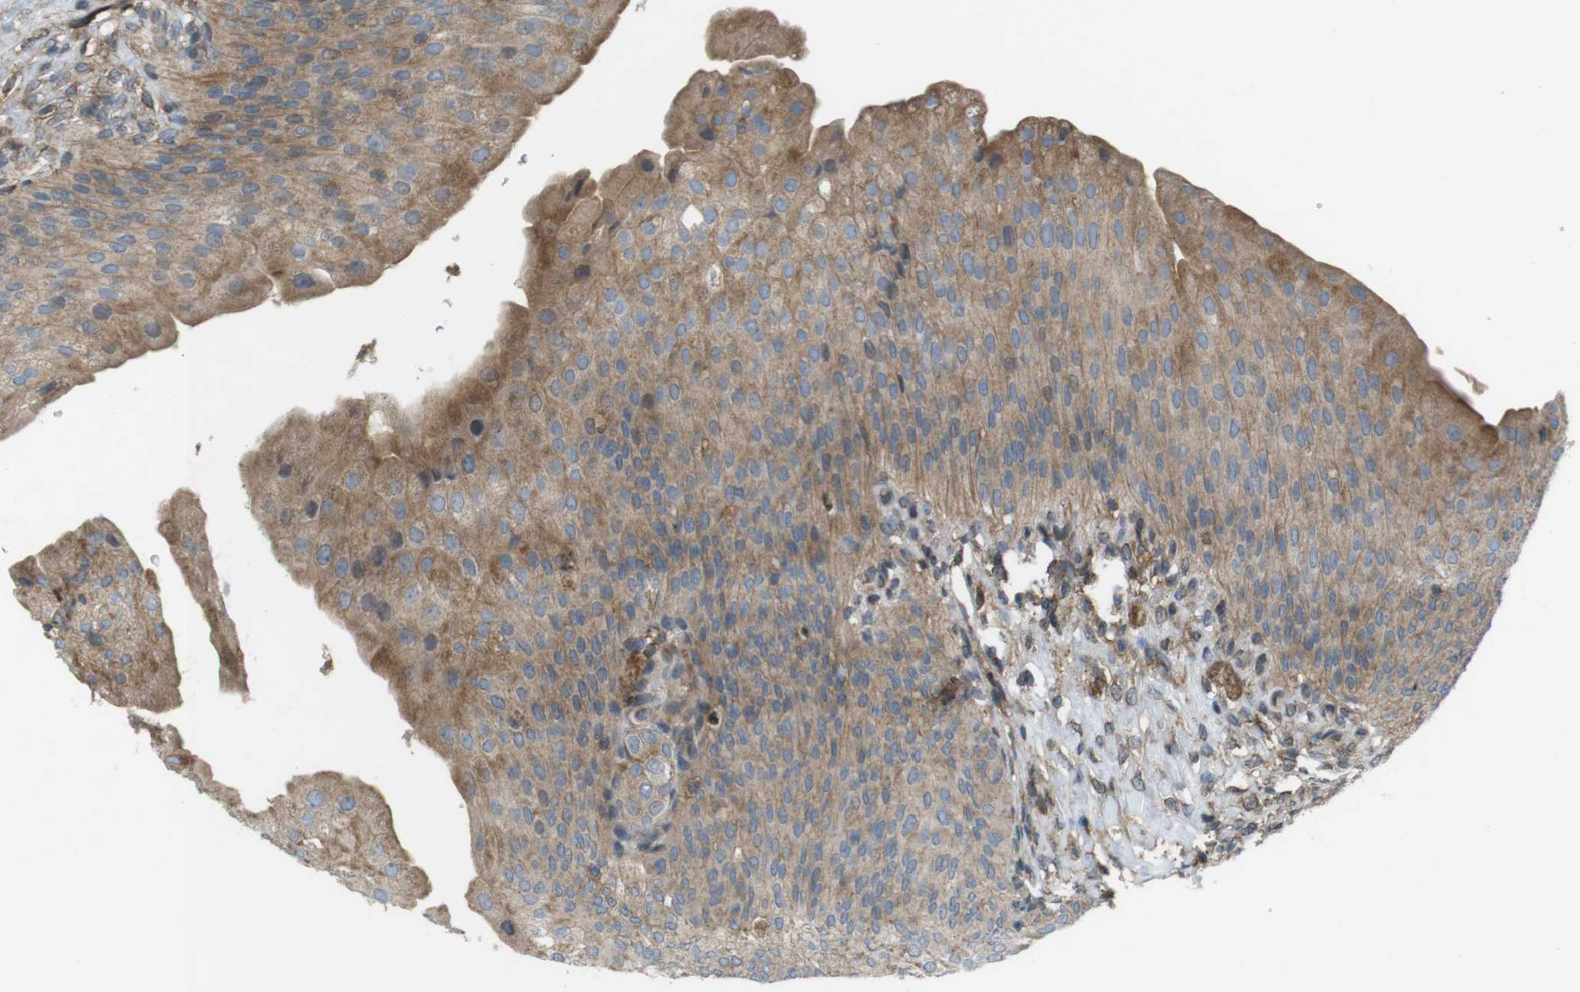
{"staining": {"intensity": "moderate", "quantity": ">75%", "location": "cytoplasmic/membranous"}, "tissue": "urinary bladder", "cell_type": "Urothelial cells", "image_type": "normal", "snomed": [{"axis": "morphology", "description": "Normal tissue, NOS"}, {"axis": "morphology", "description": "Urothelial carcinoma, High grade"}, {"axis": "topography", "description": "Urinary bladder"}], "caption": "Immunohistochemical staining of unremarkable human urinary bladder displays >75% levels of moderate cytoplasmic/membranous protein staining in about >75% of urothelial cells. (DAB (3,3'-diaminobenzidine) = brown stain, brightfield microscopy at high magnification).", "gene": "DDAH2", "patient": {"sex": "male", "age": 46}}